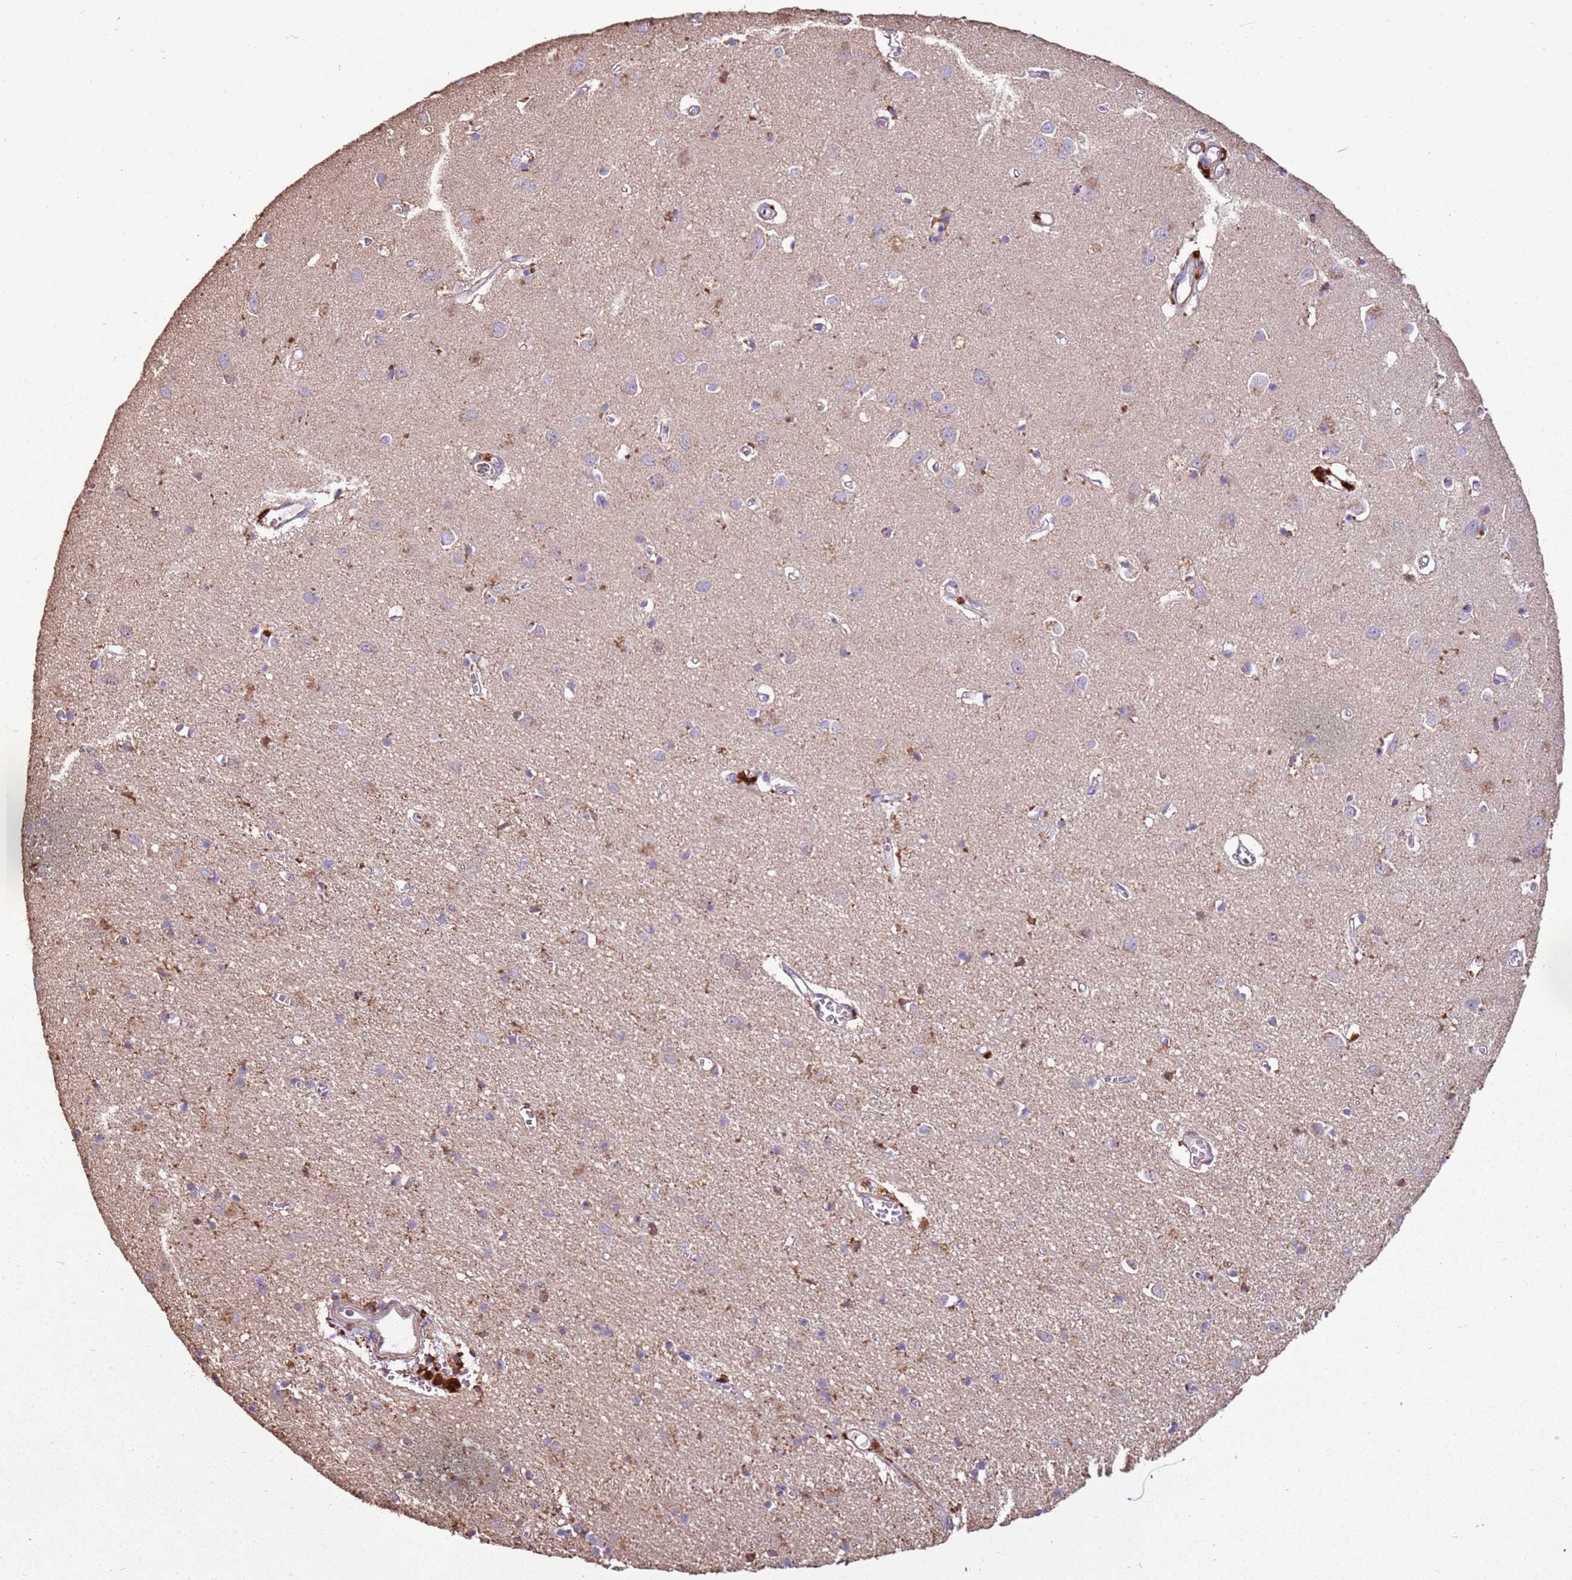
{"staining": {"intensity": "weak", "quantity": ">75%", "location": "cytoplasmic/membranous"}, "tissue": "cerebral cortex", "cell_type": "Endothelial cells", "image_type": "normal", "snomed": [{"axis": "morphology", "description": "Normal tissue, NOS"}, {"axis": "topography", "description": "Cerebral cortex"}], "caption": "Weak cytoplasmic/membranous expression is identified in approximately >75% of endothelial cells in normal cerebral cortex.", "gene": "ARL10", "patient": {"sex": "female", "age": 64}}